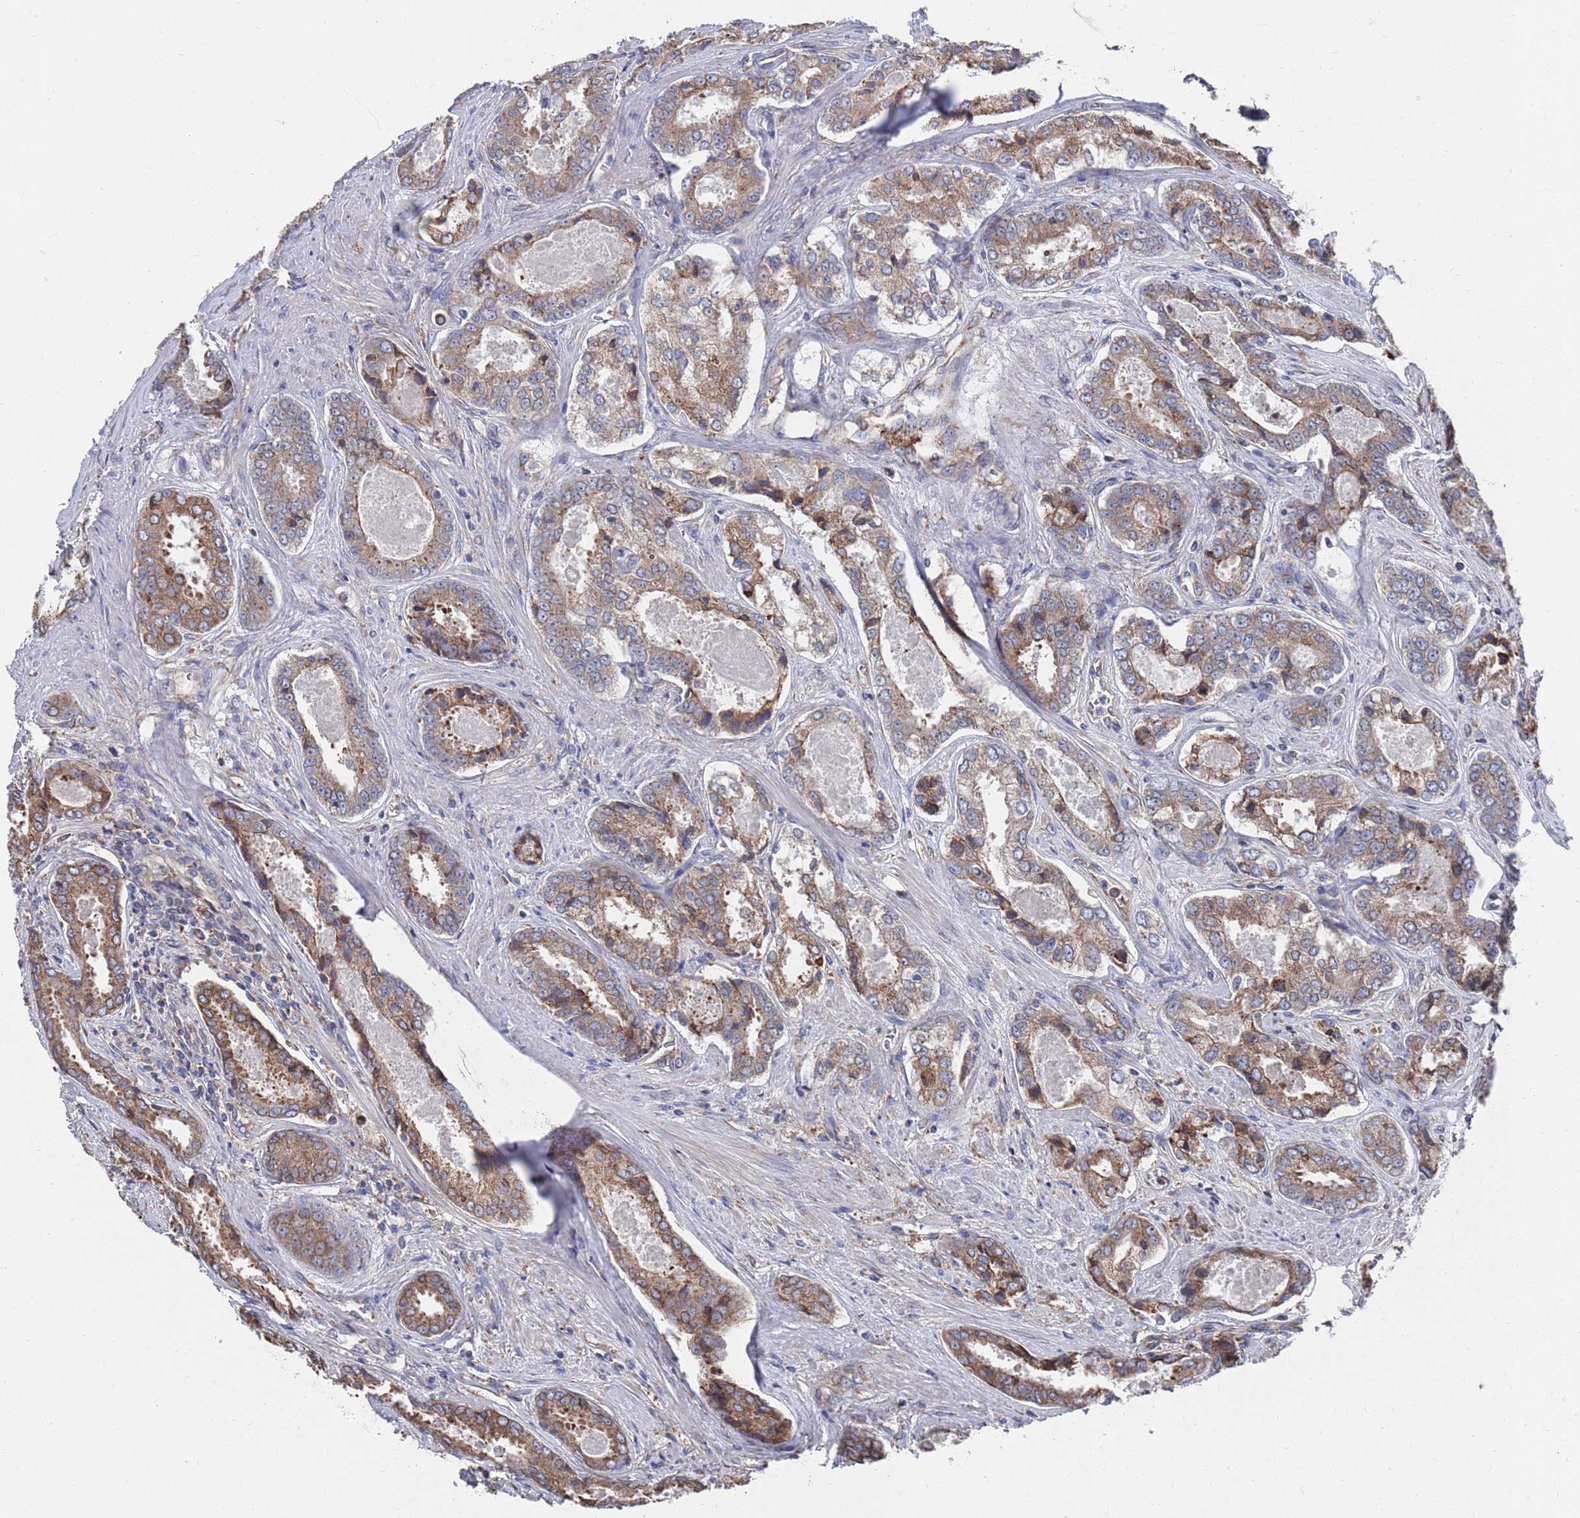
{"staining": {"intensity": "moderate", "quantity": ">75%", "location": "cytoplasmic/membranous"}, "tissue": "prostate cancer", "cell_type": "Tumor cells", "image_type": "cancer", "snomed": [{"axis": "morphology", "description": "Adenocarcinoma, Low grade"}, {"axis": "topography", "description": "Prostate"}], "caption": "Protein staining displays moderate cytoplasmic/membranous staining in about >75% of tumor cells in prostate cancer.", "gene": "GID8", "patient": {"sex": "male", "age": 68}}